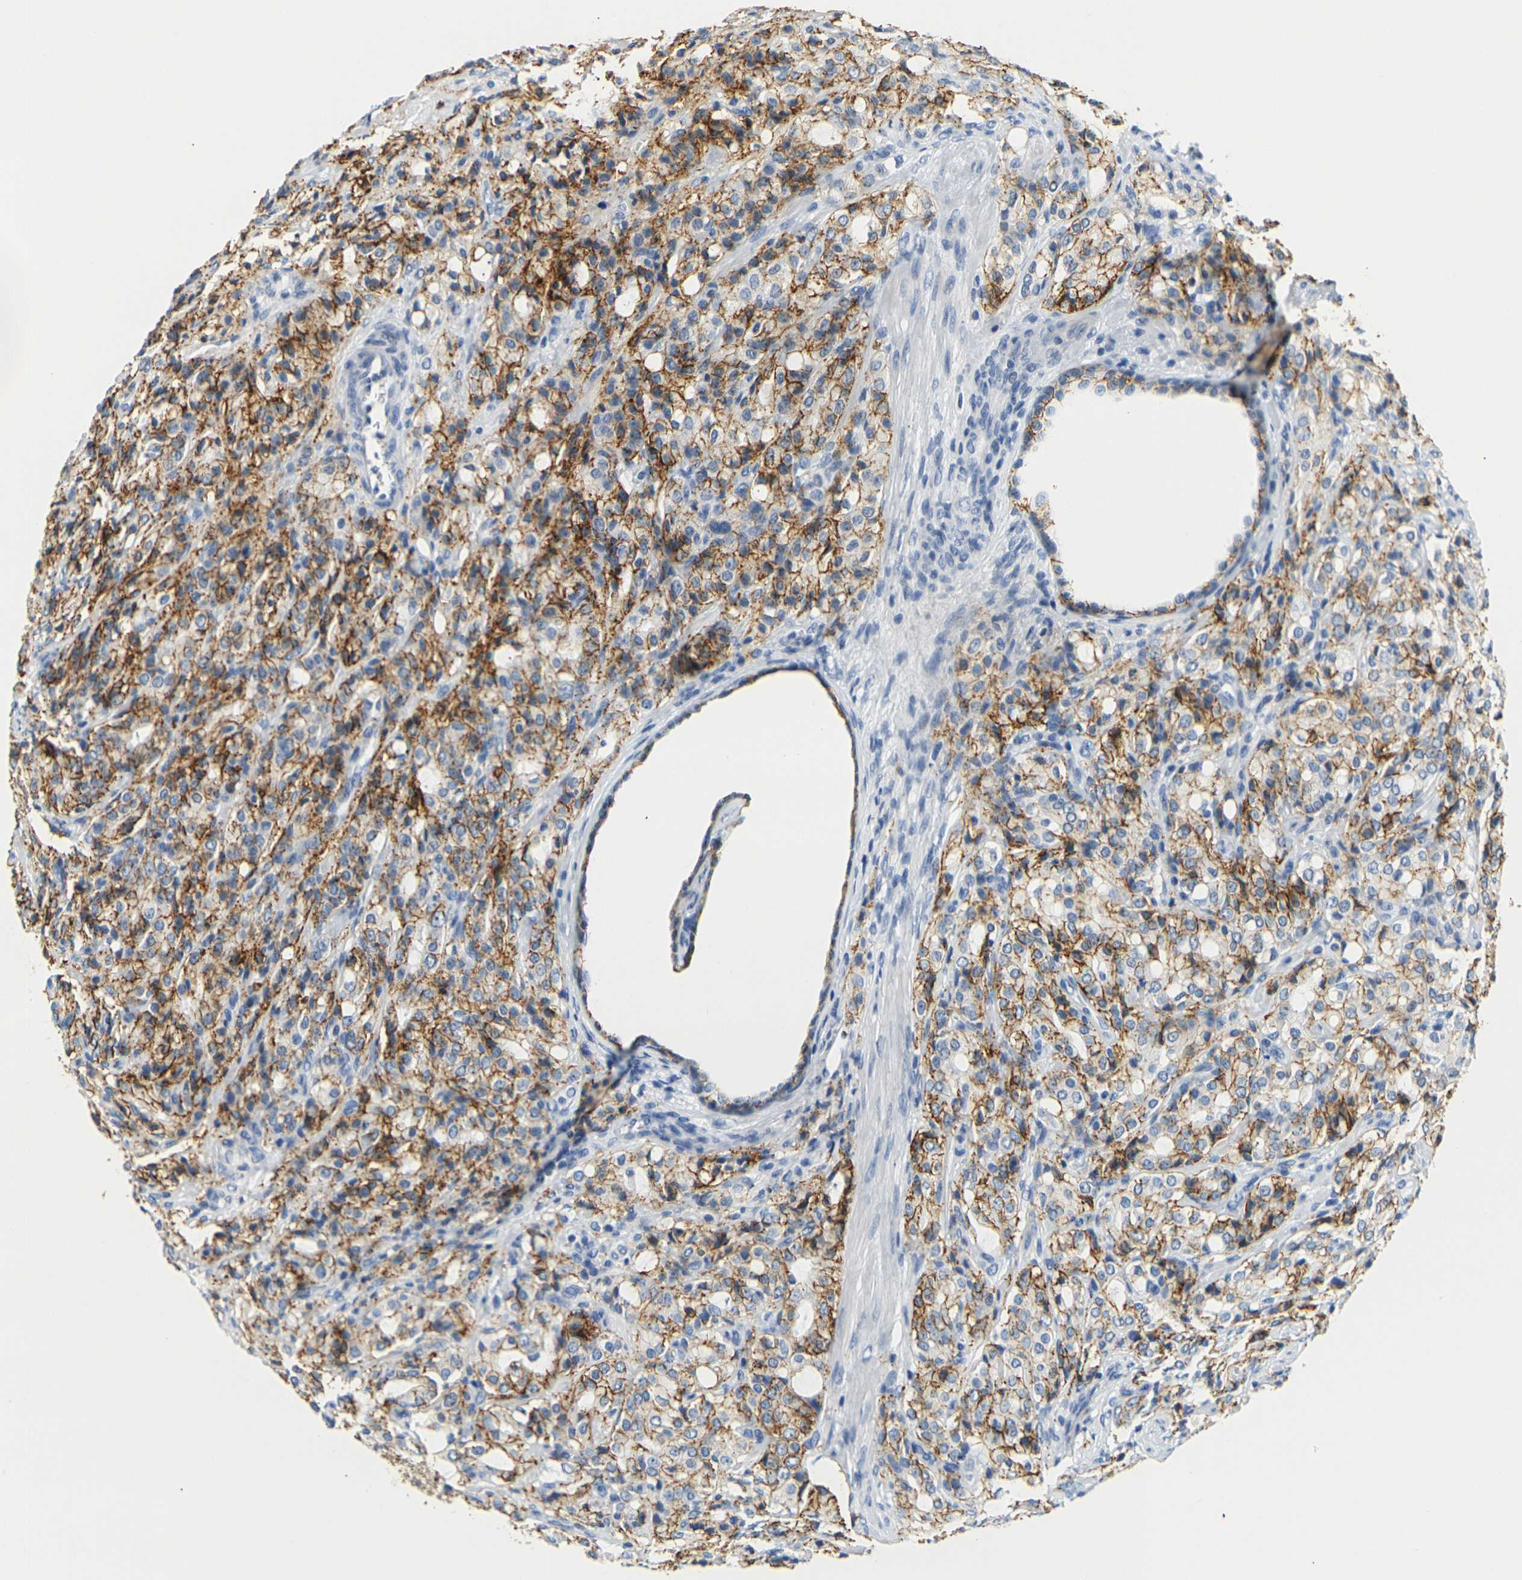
{"staining": {"intensity": "strong", "quantity": ">75%", "location": "cytoplasmic/membranous"}, "tissue": "prostate cancer", "cell_type": "Tumor cells", "image_type": "cancer", "snomed": [{"axis": "morphology", "description": "Adenocarcinoma, High grade"}, {"axis": "topography", "description": "Prostate"}], "caption": "High-power microscopy captured an IHC image of prostate cancer, revealing strong cytoplasmic/membranous positivity in approximately >75% of tumor cells.", "gene": "CLDN7", "patient": {"sex": "male", "age": 72}}